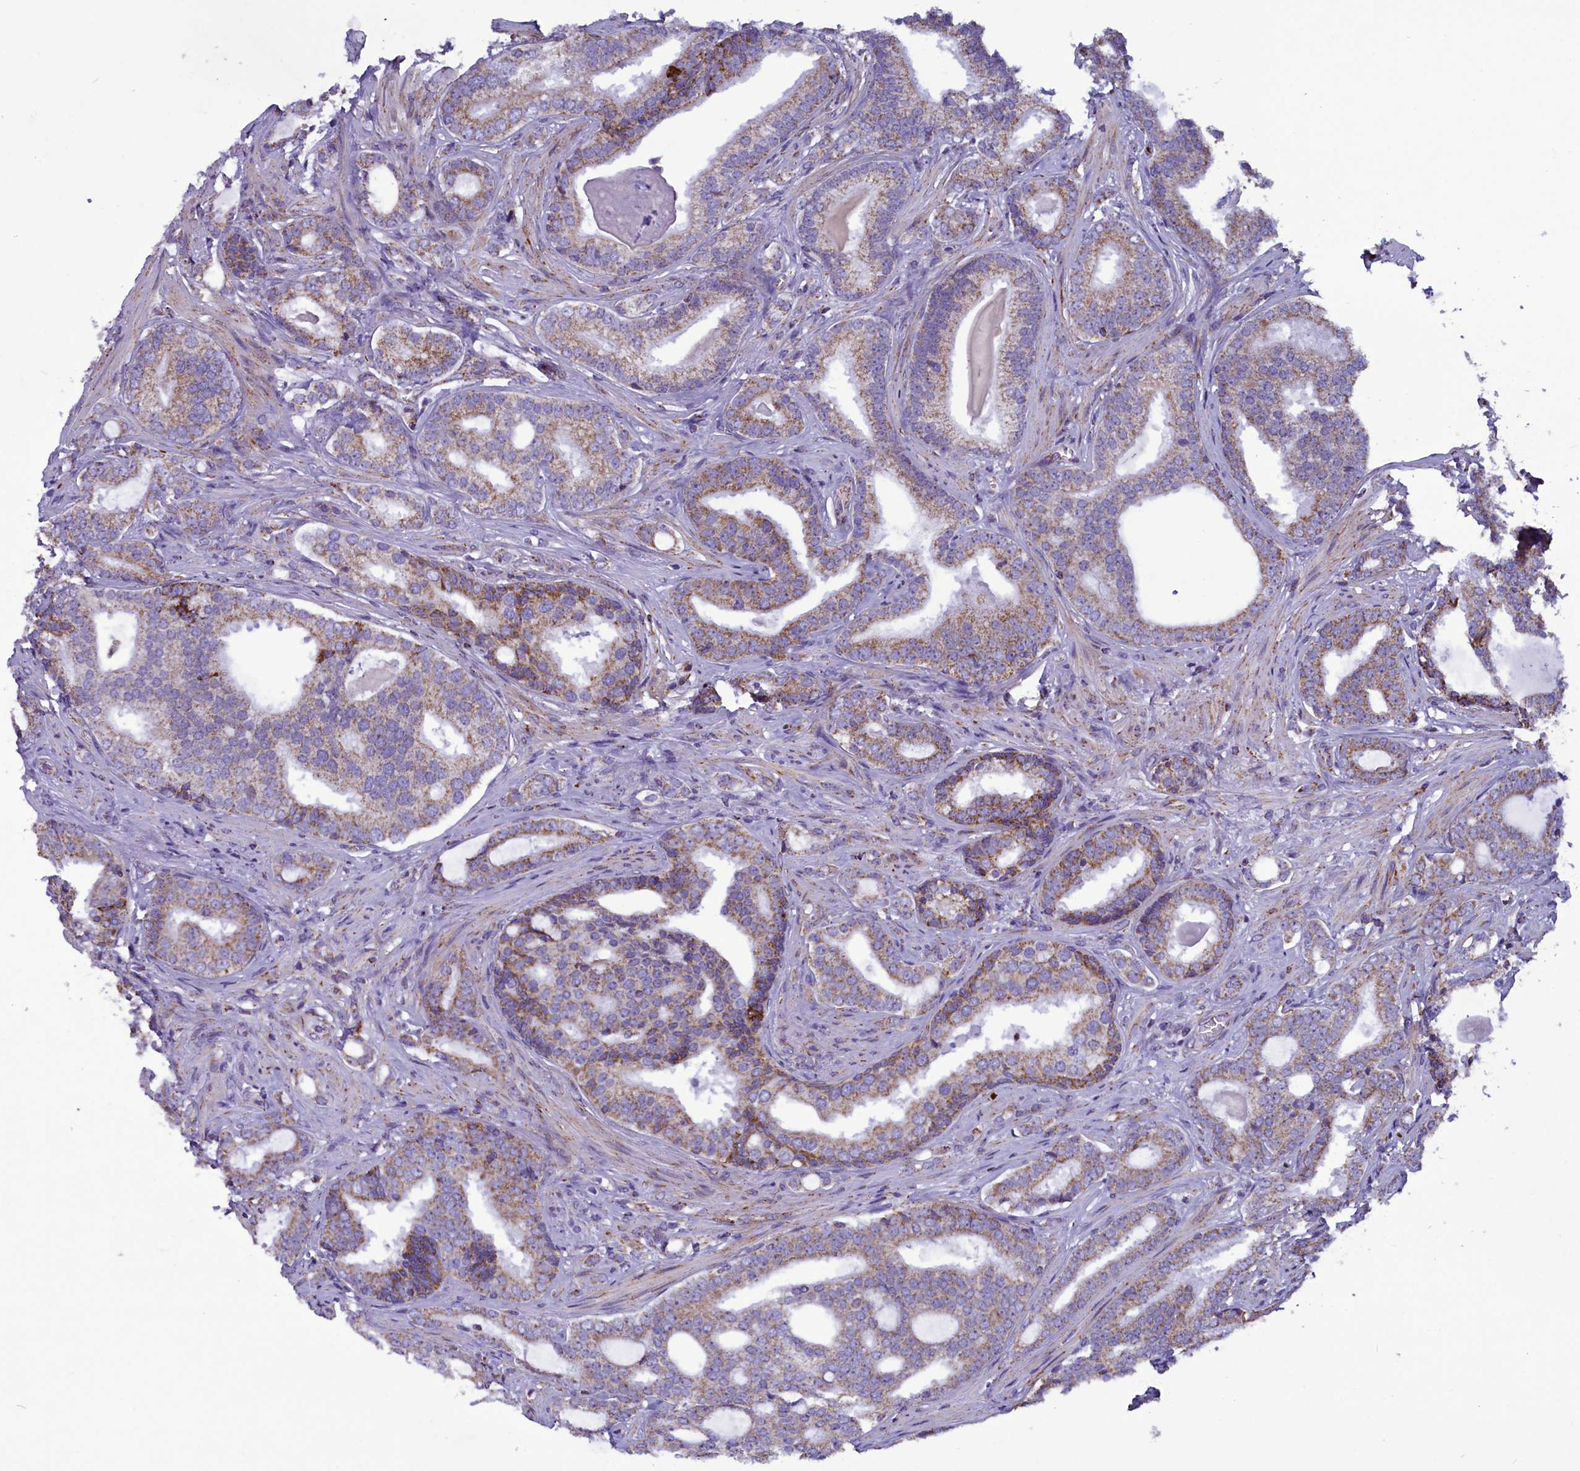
{"staining": {"intensity": "weak", "quantity": "25%-75%", "location": "cytoplasmic/membranous"}, "tissue": "prostate cancer", "cell_type": "Tumor cells", "image_type": "cancer", "snomed": [{"axis": "morphology", "description": "Adenocarcinoma, High grade"}, {"axis": "topography", "description": "Prostate"}], "caption": "Immunohistochemistry (IHC) image of human high-grade adenocarcinoma (prostate) stained for a protein (brown), which demonstrates low levels of weak cytoplasmic/membranous staining in approximately 25%-75% of tumor cells.", "gene": "ICA1L", "patient": {"sex": "male", "age": 63}}